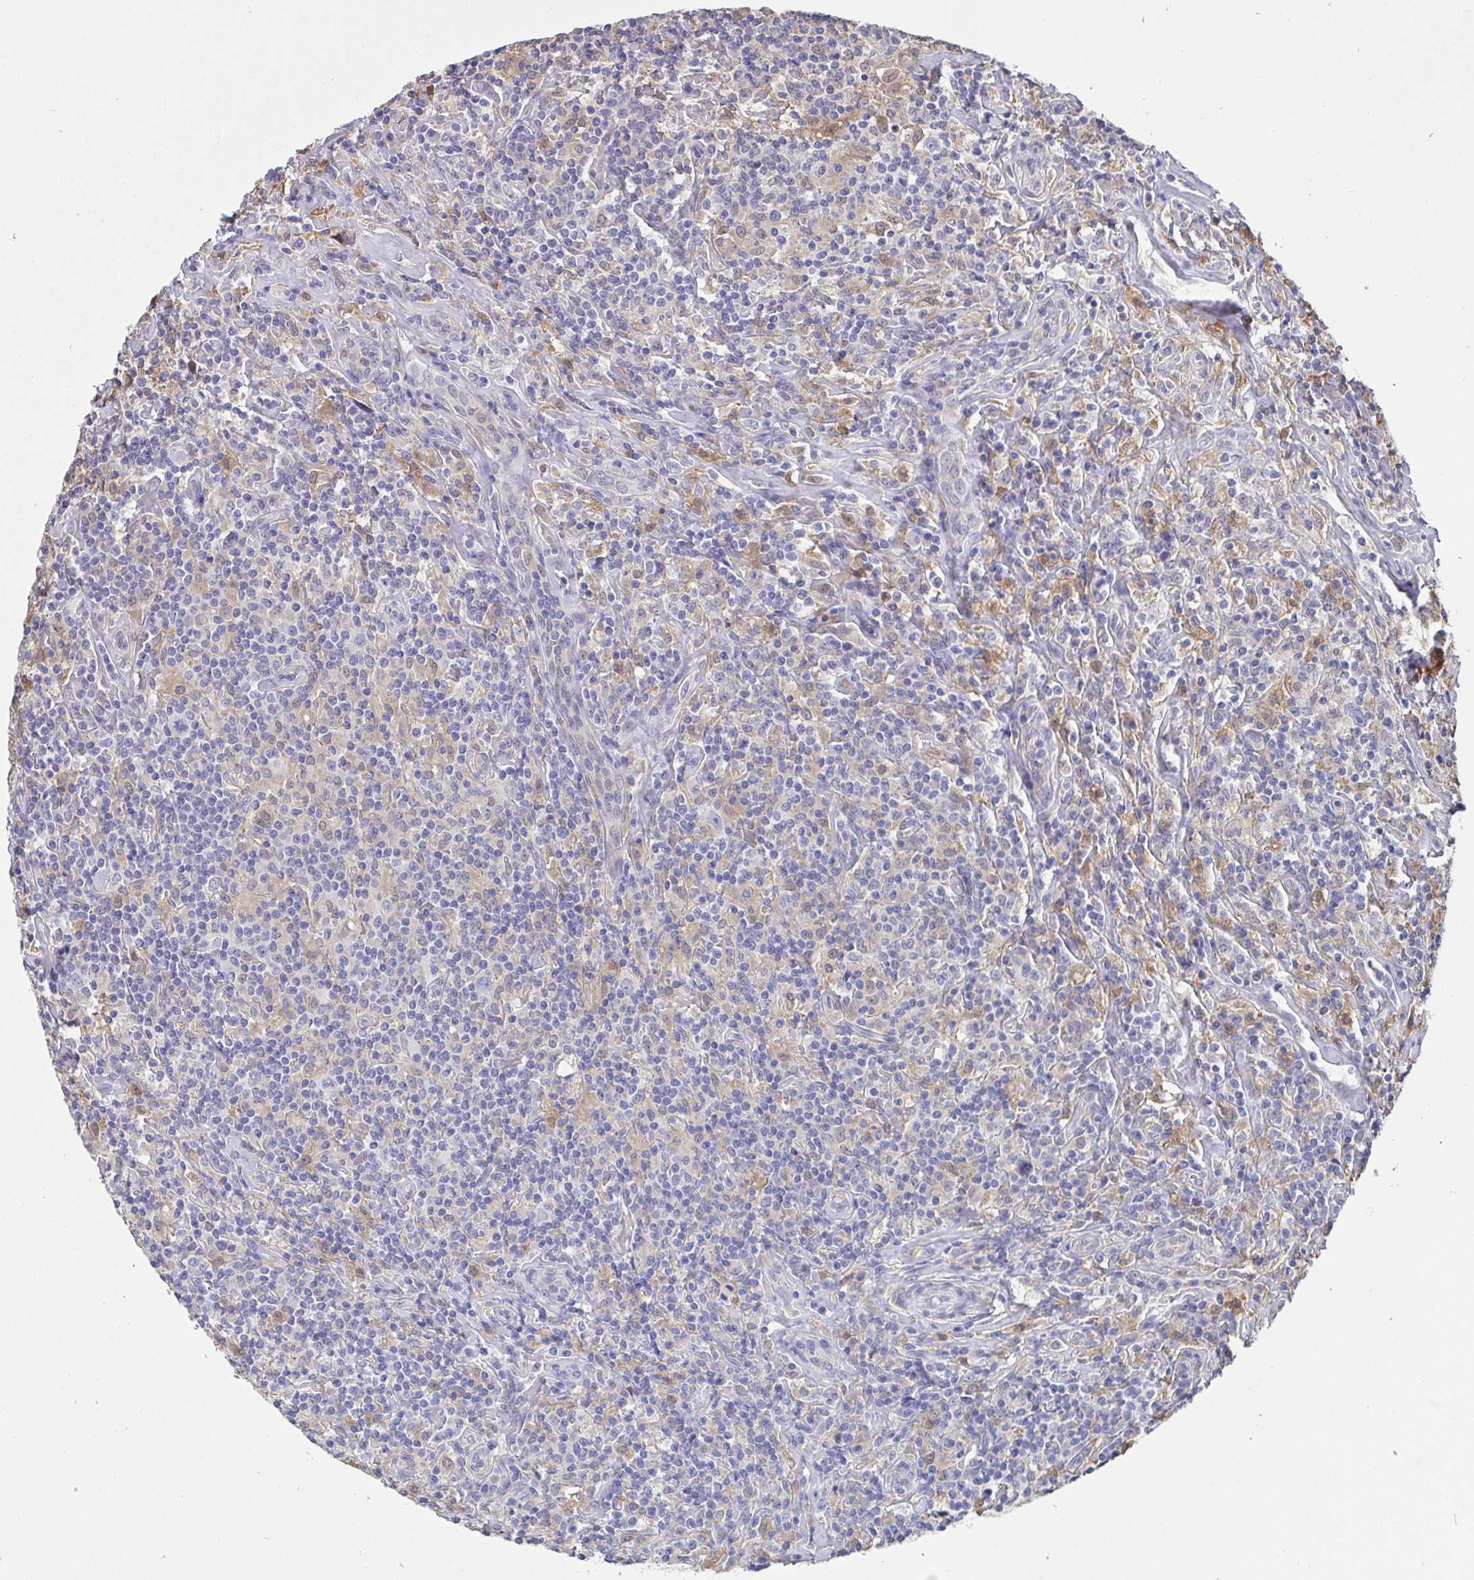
{"staining": {"intensity": "negative", "quantity": "none", "location": "none"}, "tissue": "lymphoma", "cell_type": "Tumor cells", "image_type": "cancer", "snomed": [{"axis": "morphology", "description": "Hodgkin's disease, NOS"}, {"axis": "morphology", "description": "Hodgkin's lymphoma, nodular sclerosis"}, {"axis": "topography", "description": "Lymph node"}], "caption": "Tumor cells are negative for brown protein staining in Hodgkin's disease.", "gene": "IDH1", "patient": {"sex": "female", "age": 10}}